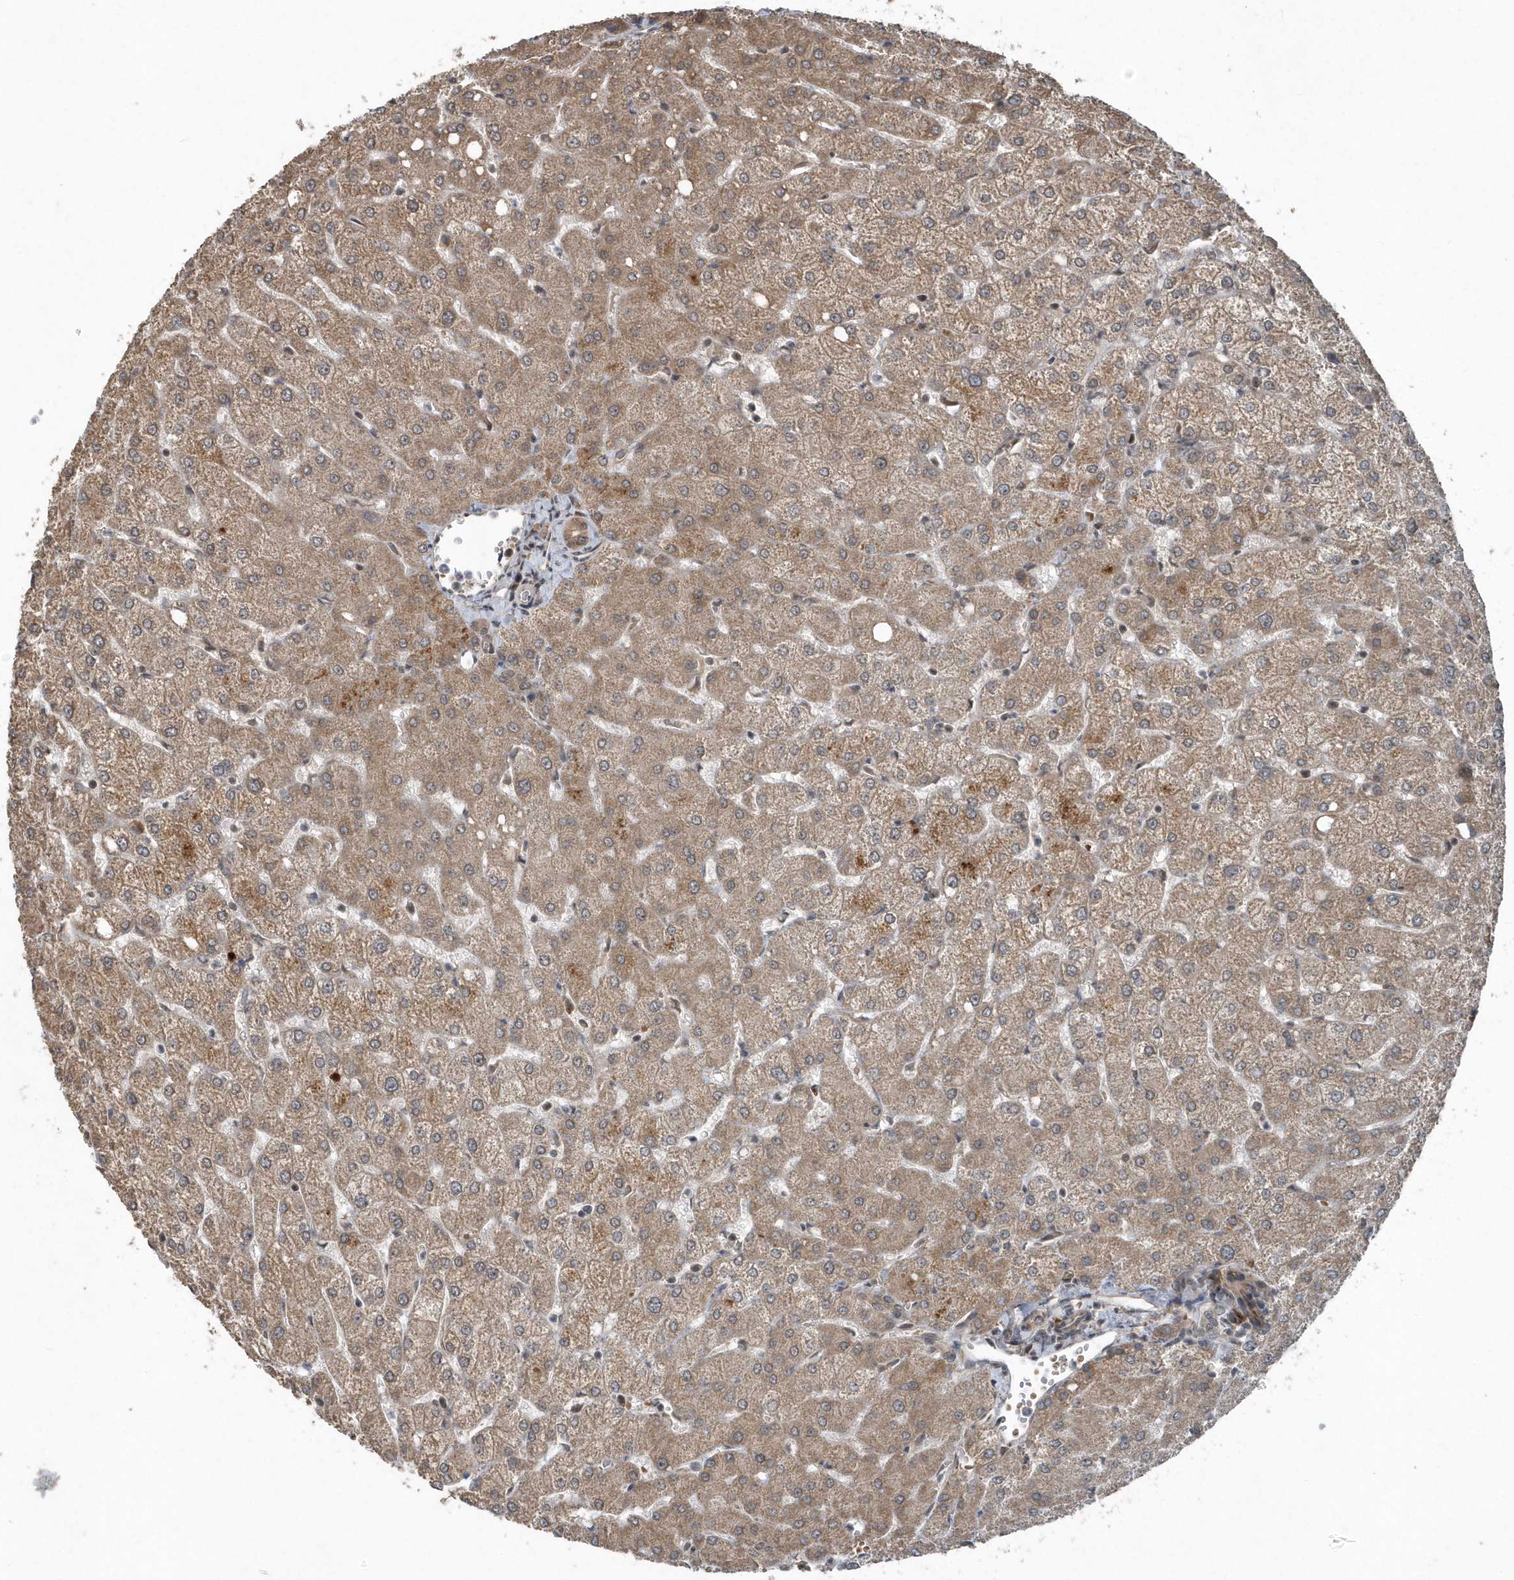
{"staining": {"intensity": "moderate", "quantity": ">75%", "location": "cytoplasmic/membranous"}, "tissue": "liver", "cell_type": "Cholangiocytes", "image_type": "normal", "snomed": [{"axis": "morphology", "description": "Normal tissue, NOS"}, {"axis": "topography", "description": "Liver"}], "caption": "High-power microscopy captured an immunohistochemistry (IHC) histopathology image of benign liver, revealing moderate cytoplasmic/membranous positivity in approximately >75% of cholangiocytes. (brown staining indicates protein expression, while blue staining denotes nuclei).", "gene": "QTRT2", "patient": {"sex": "female", "age": 54}}